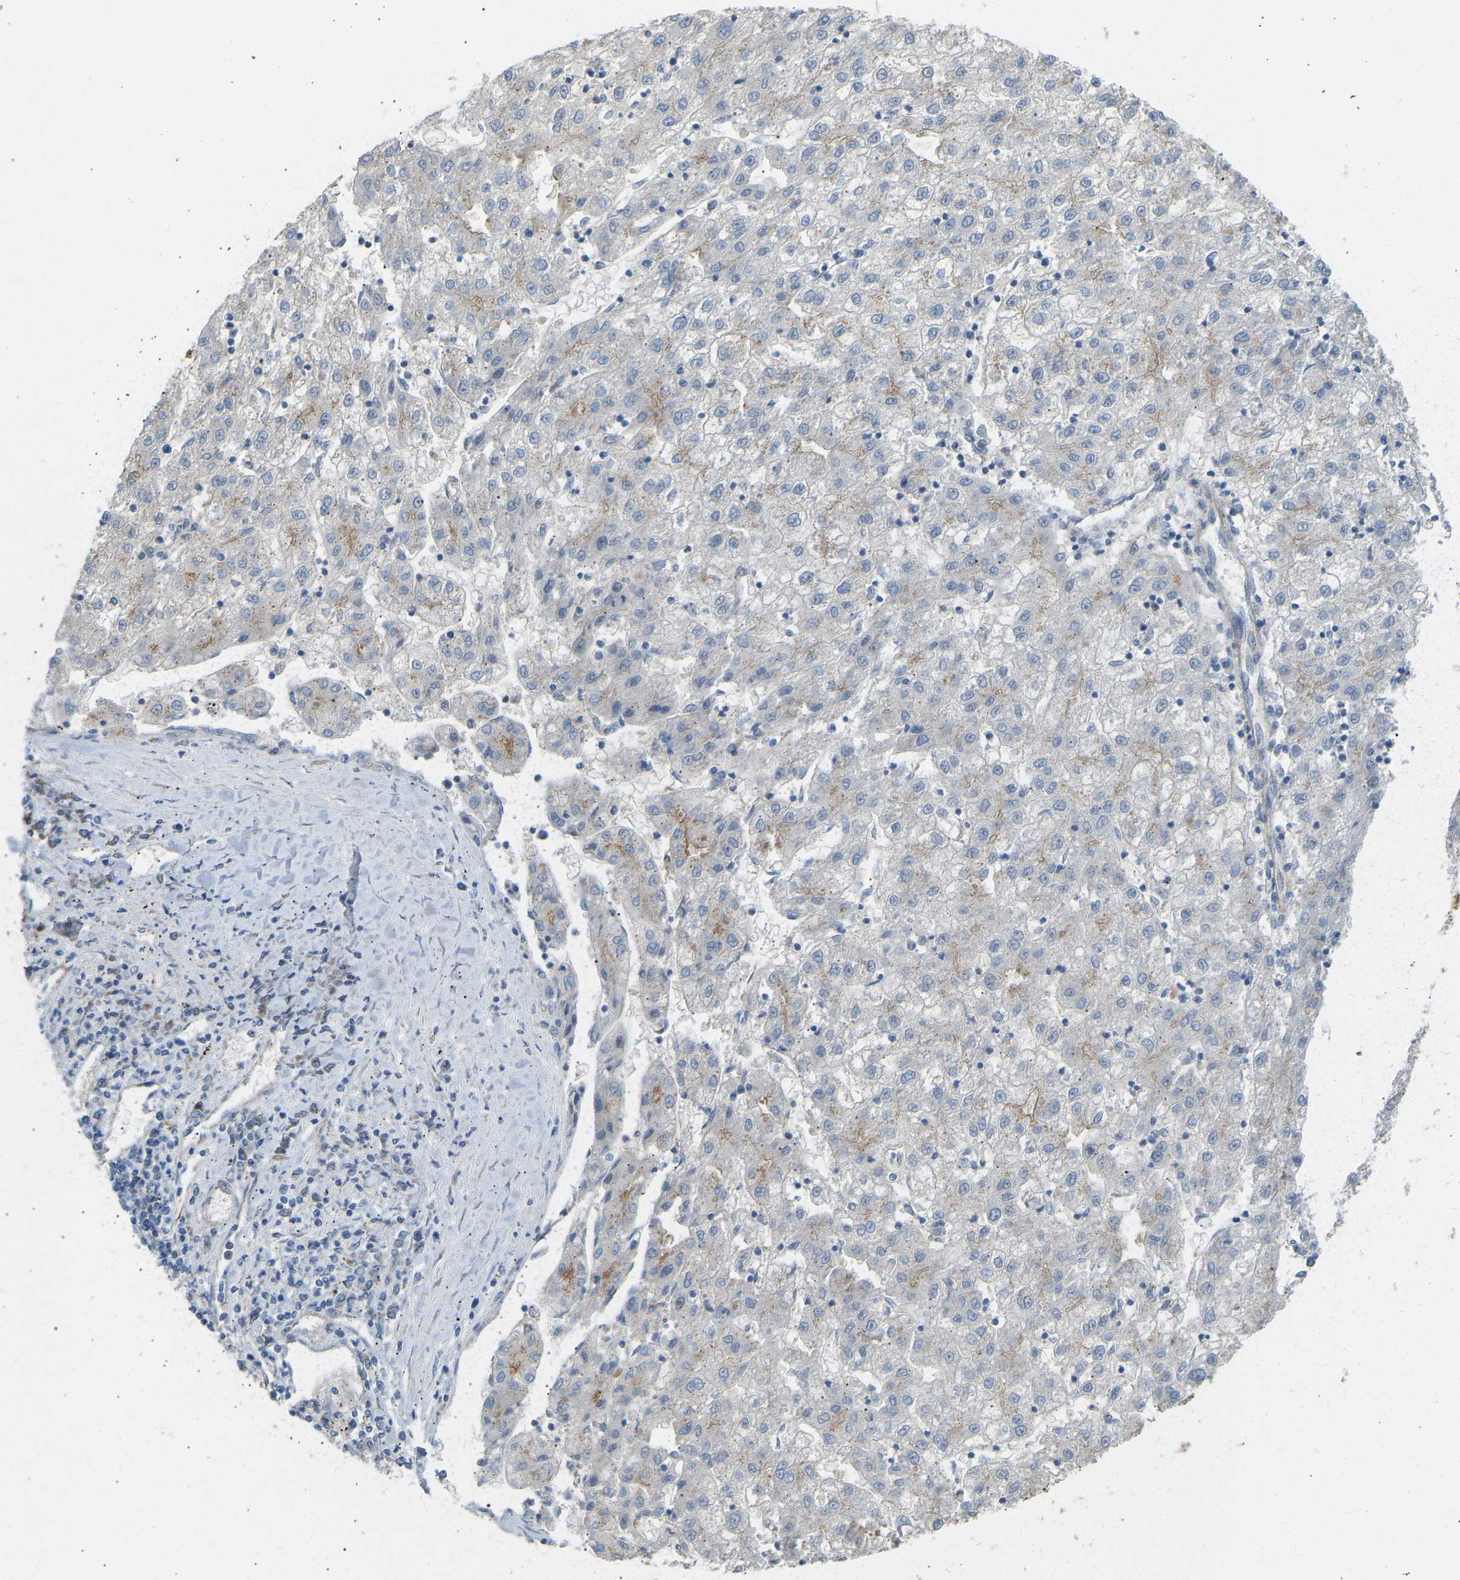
{"staining": {"intensity": "moderate", "quantity": "<25%", "location": "cytoplasmic/membranous"}, "tissue": "liver cancer", "cell_type": "Tumor cells", "image_type": "cancer", "snomed": [{"axis": "morphology", "description": "Carcinoma, Hepatocellular, NOS"}, {"axis": "topography", "description": "Liver"}], "caption": "DAB immunohistochemical staining of liver hepatocellular carcinoma displays moderate cytoplasmic/membranous protein positivity in approximately <25% of tumor cells.", "gene": "YIPF2", "patient": {"sex": "male", "age": 72}}